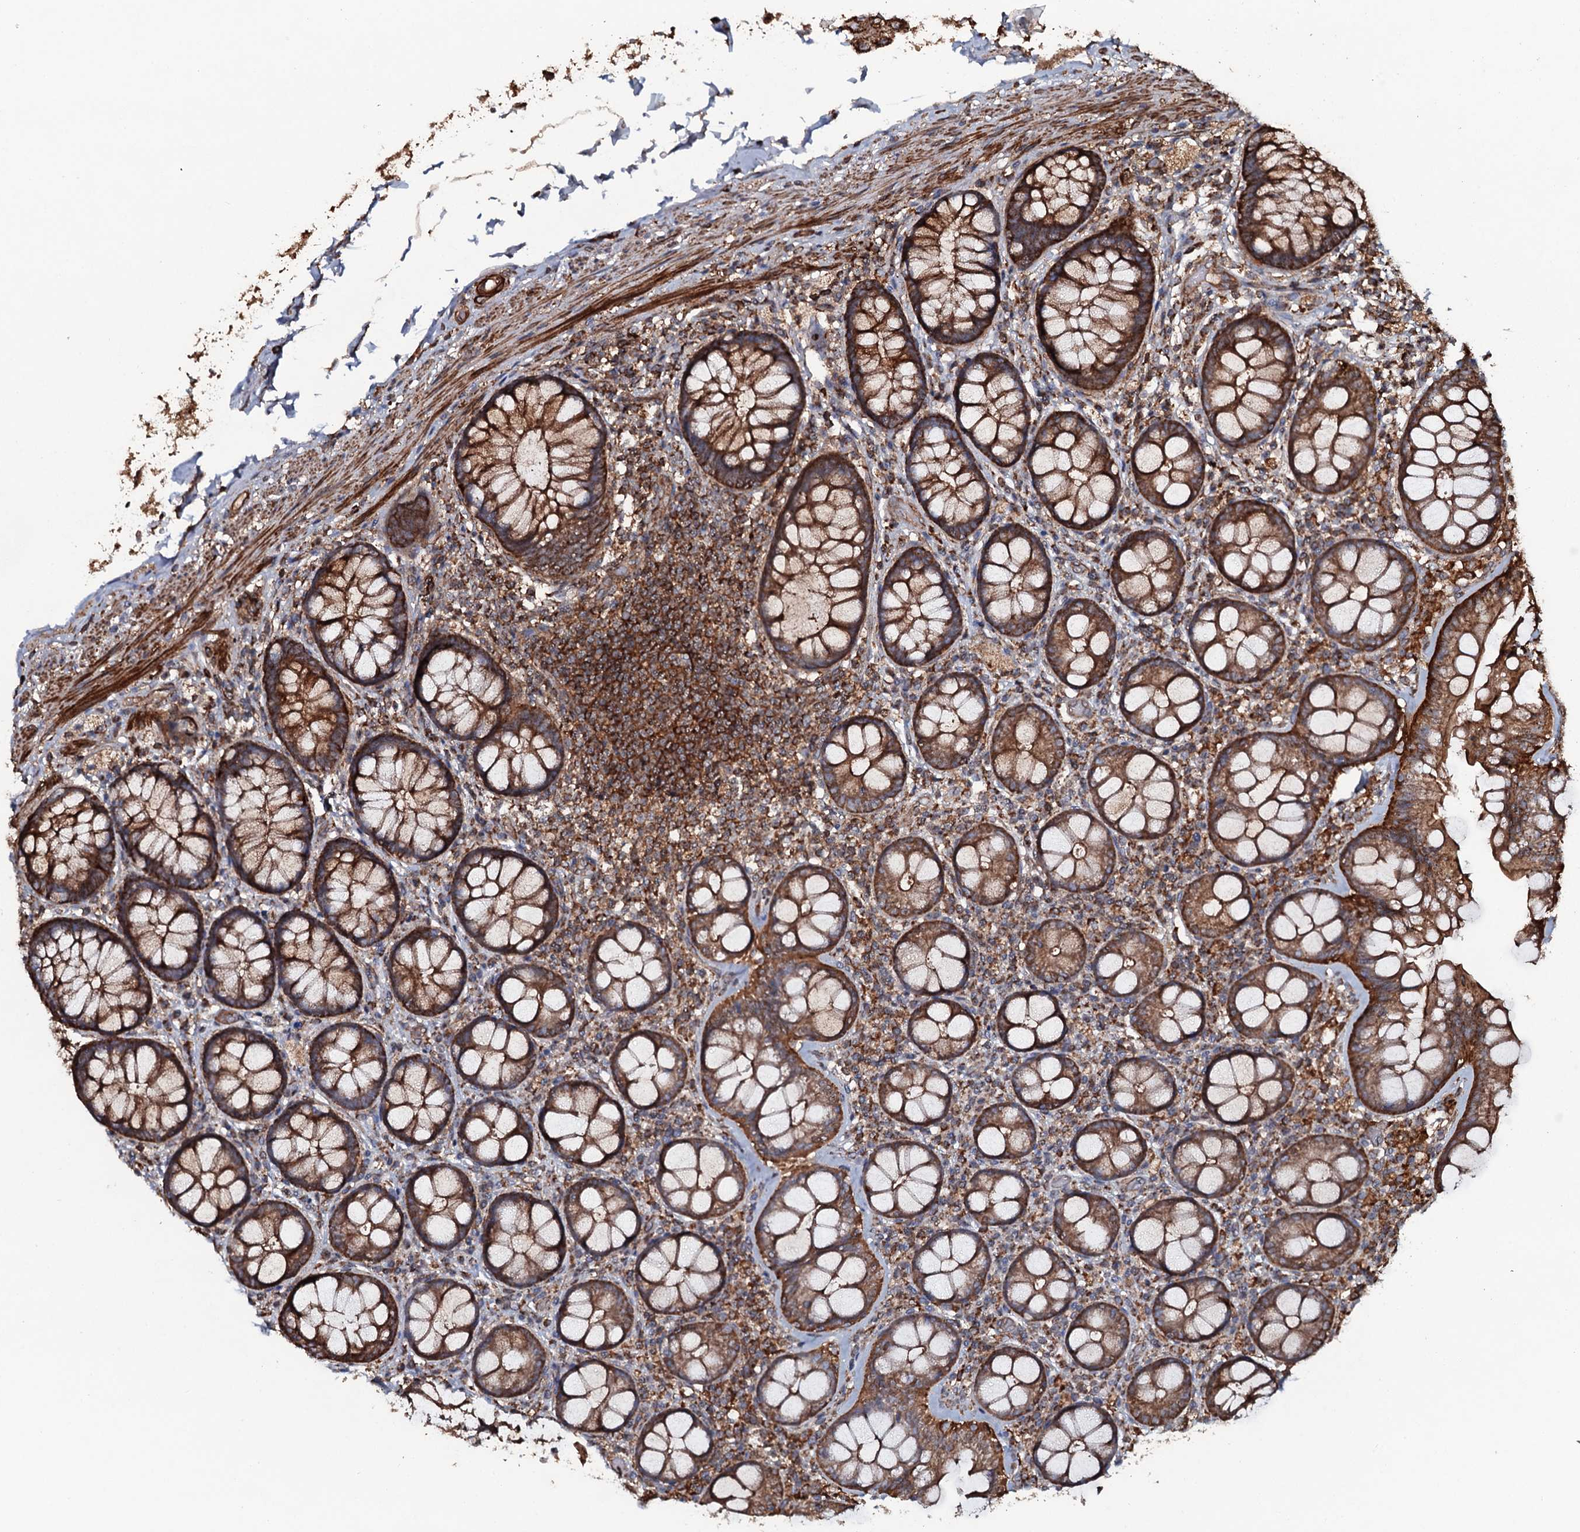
{"staining": {"intensity": "strong", "quantity": ">75%", "location": "cytoplasmic/membranous"}, "tissue": "rectum", "cell_type": "Glandular cells", "image_type": "normal", "snomed": [{"axis": "morphology", "description": "Normal tissue, NOS"}, {"axis": "topography", "description": "Rectum"}], "caption": "Immunohistochemistry (DAB (3,3'-diaminobenzidine)) staining of unremarkable human rectum exhibits strong cytoplasmic/membranous protein positivity in about >75% of glandular cells. Using DAB (3,3'-diaminobenzidine) (brown) and hematoxylin (blue) stains, captured at high magnification using brightfield microscopy.", "gene": "VWA8", "patient": {"sex": "male", "age": 83}}